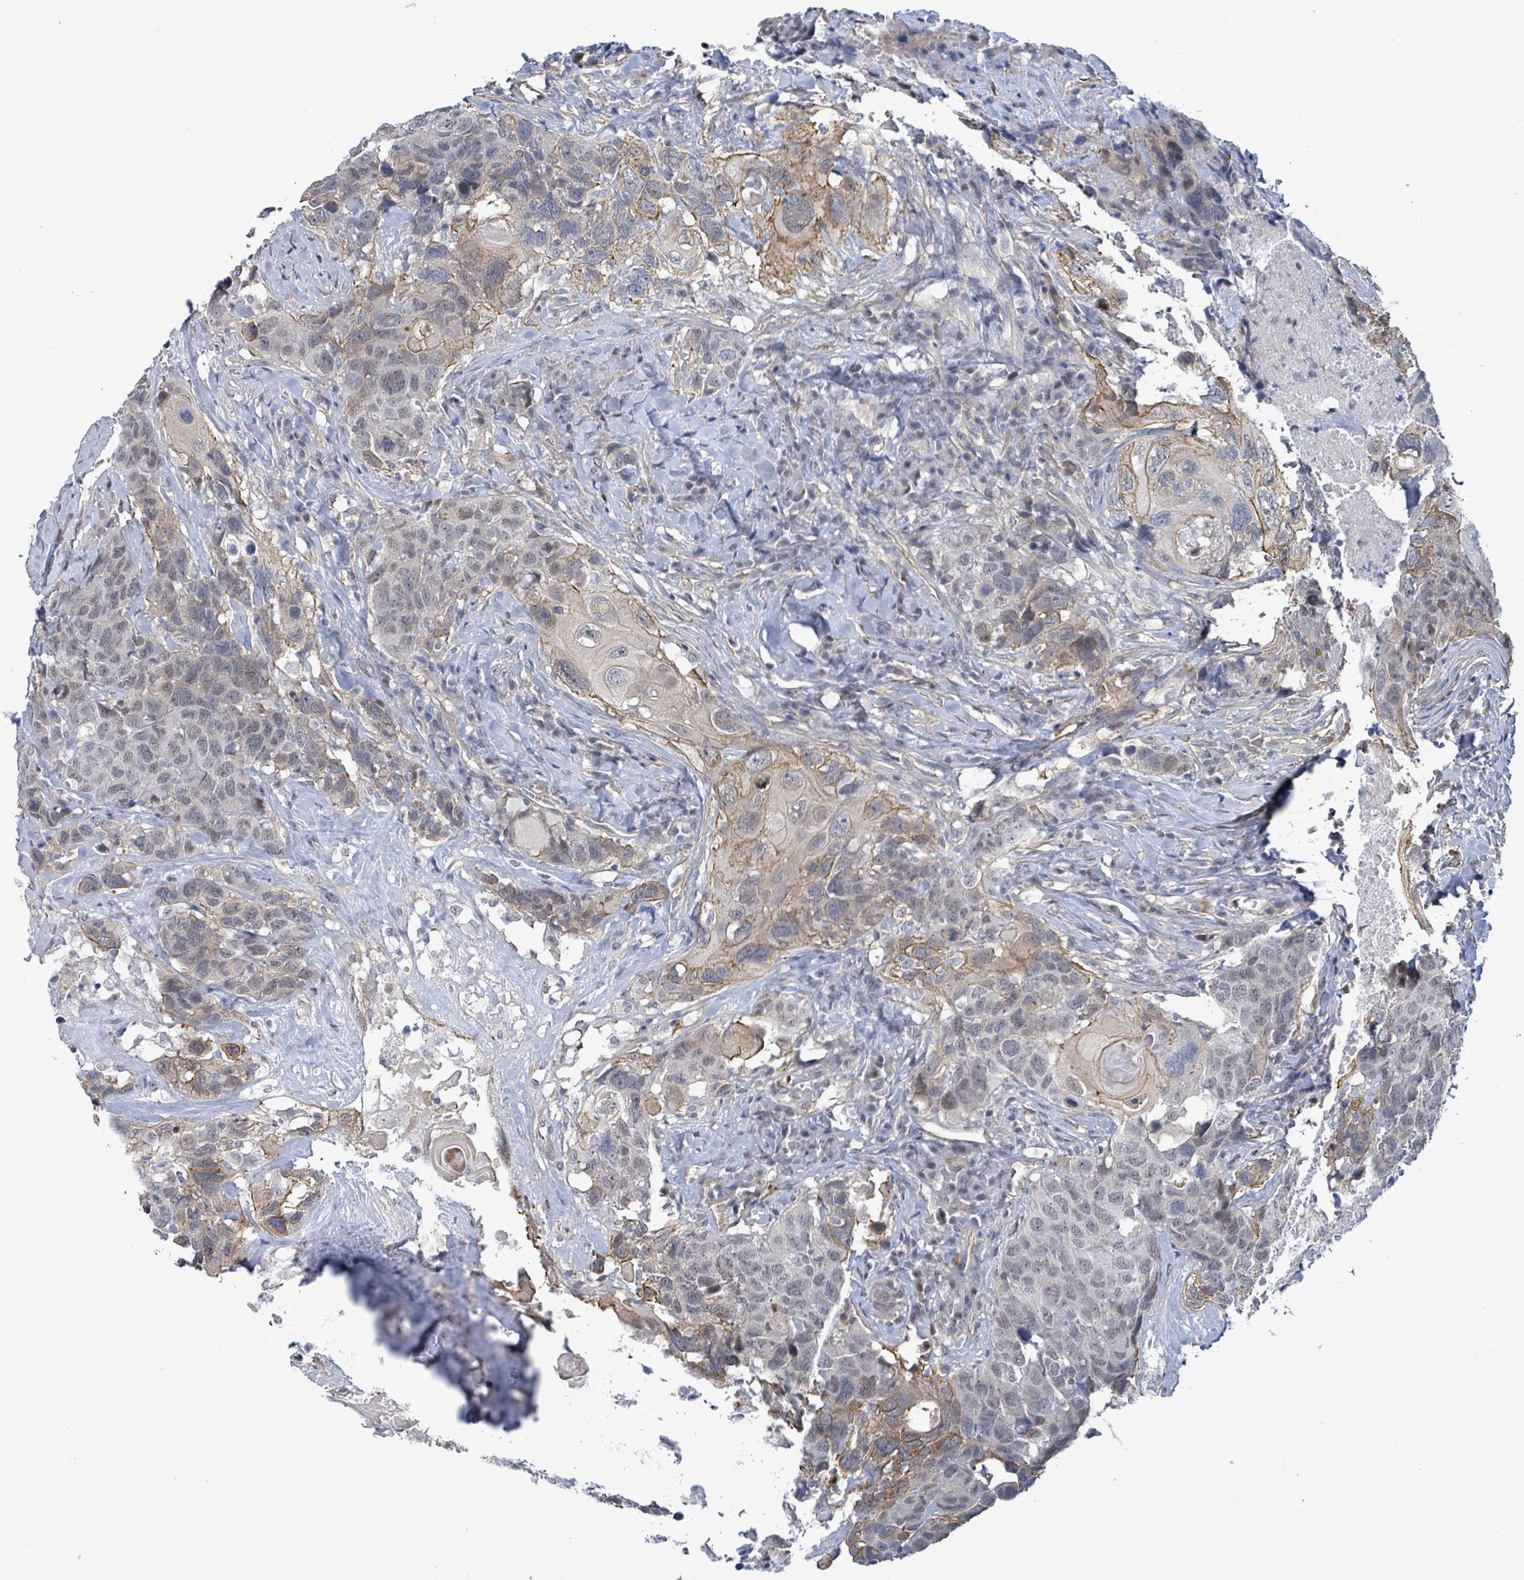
{"staining": {"intensity": "weak", "quantity": "<25%", "location": "cytoplasmic/membranous,nuclear"}, "tissue": "head and neck cancer", "cell_type": "Tumor cells", "image_type": "cancer", "snomed": [{"axis": "morphology", "description": "Squamous cell carcinoma, NOS"}, {"axis": "topography", "description": "Head-Neck"}], "caption": "There is no significant staining in tumor cells of head and neck squamous cell carcinoma.", "gene": "DMRTC1B", "patient": {"sex": "male", "age": 66}}